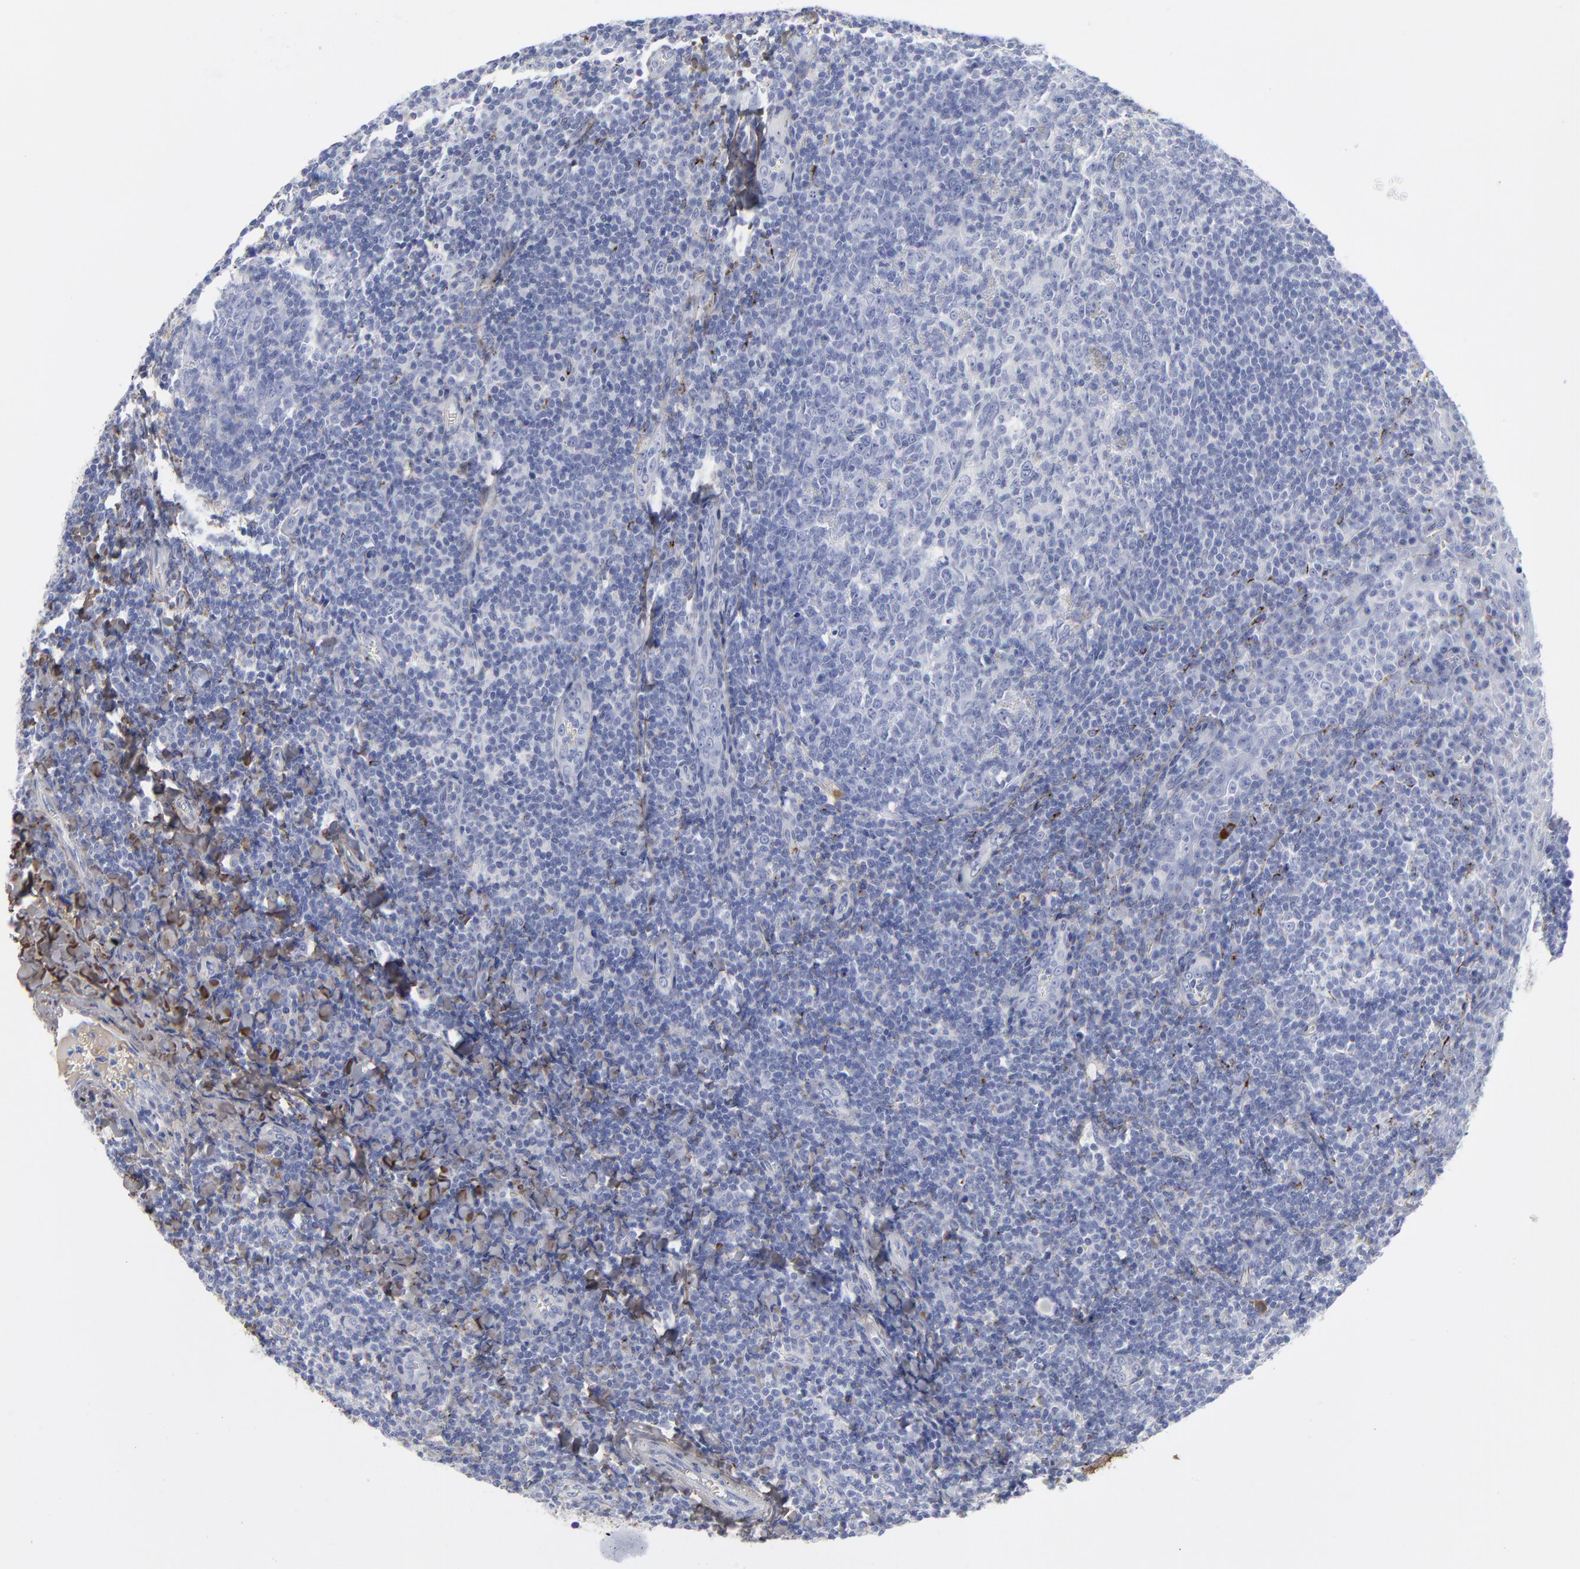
{"staining": {"intensity": "negative", "quantity": "none", "location": "none"}, "tissue": "tonsil", "cell_type": "Germinal center cells", "image_type": "normal", "snomed": [{"axis": "morphology", "description": "Normal tissue, NOS"}, {"axis": "topography", "description": "Tonsil"}], "caption": "Germinal center cells are negative for brown protein staining in benign tonsil. Nuclei are stained in blue.", "gene": "DCN", "patient": {"sex": "male", "age": 31}}